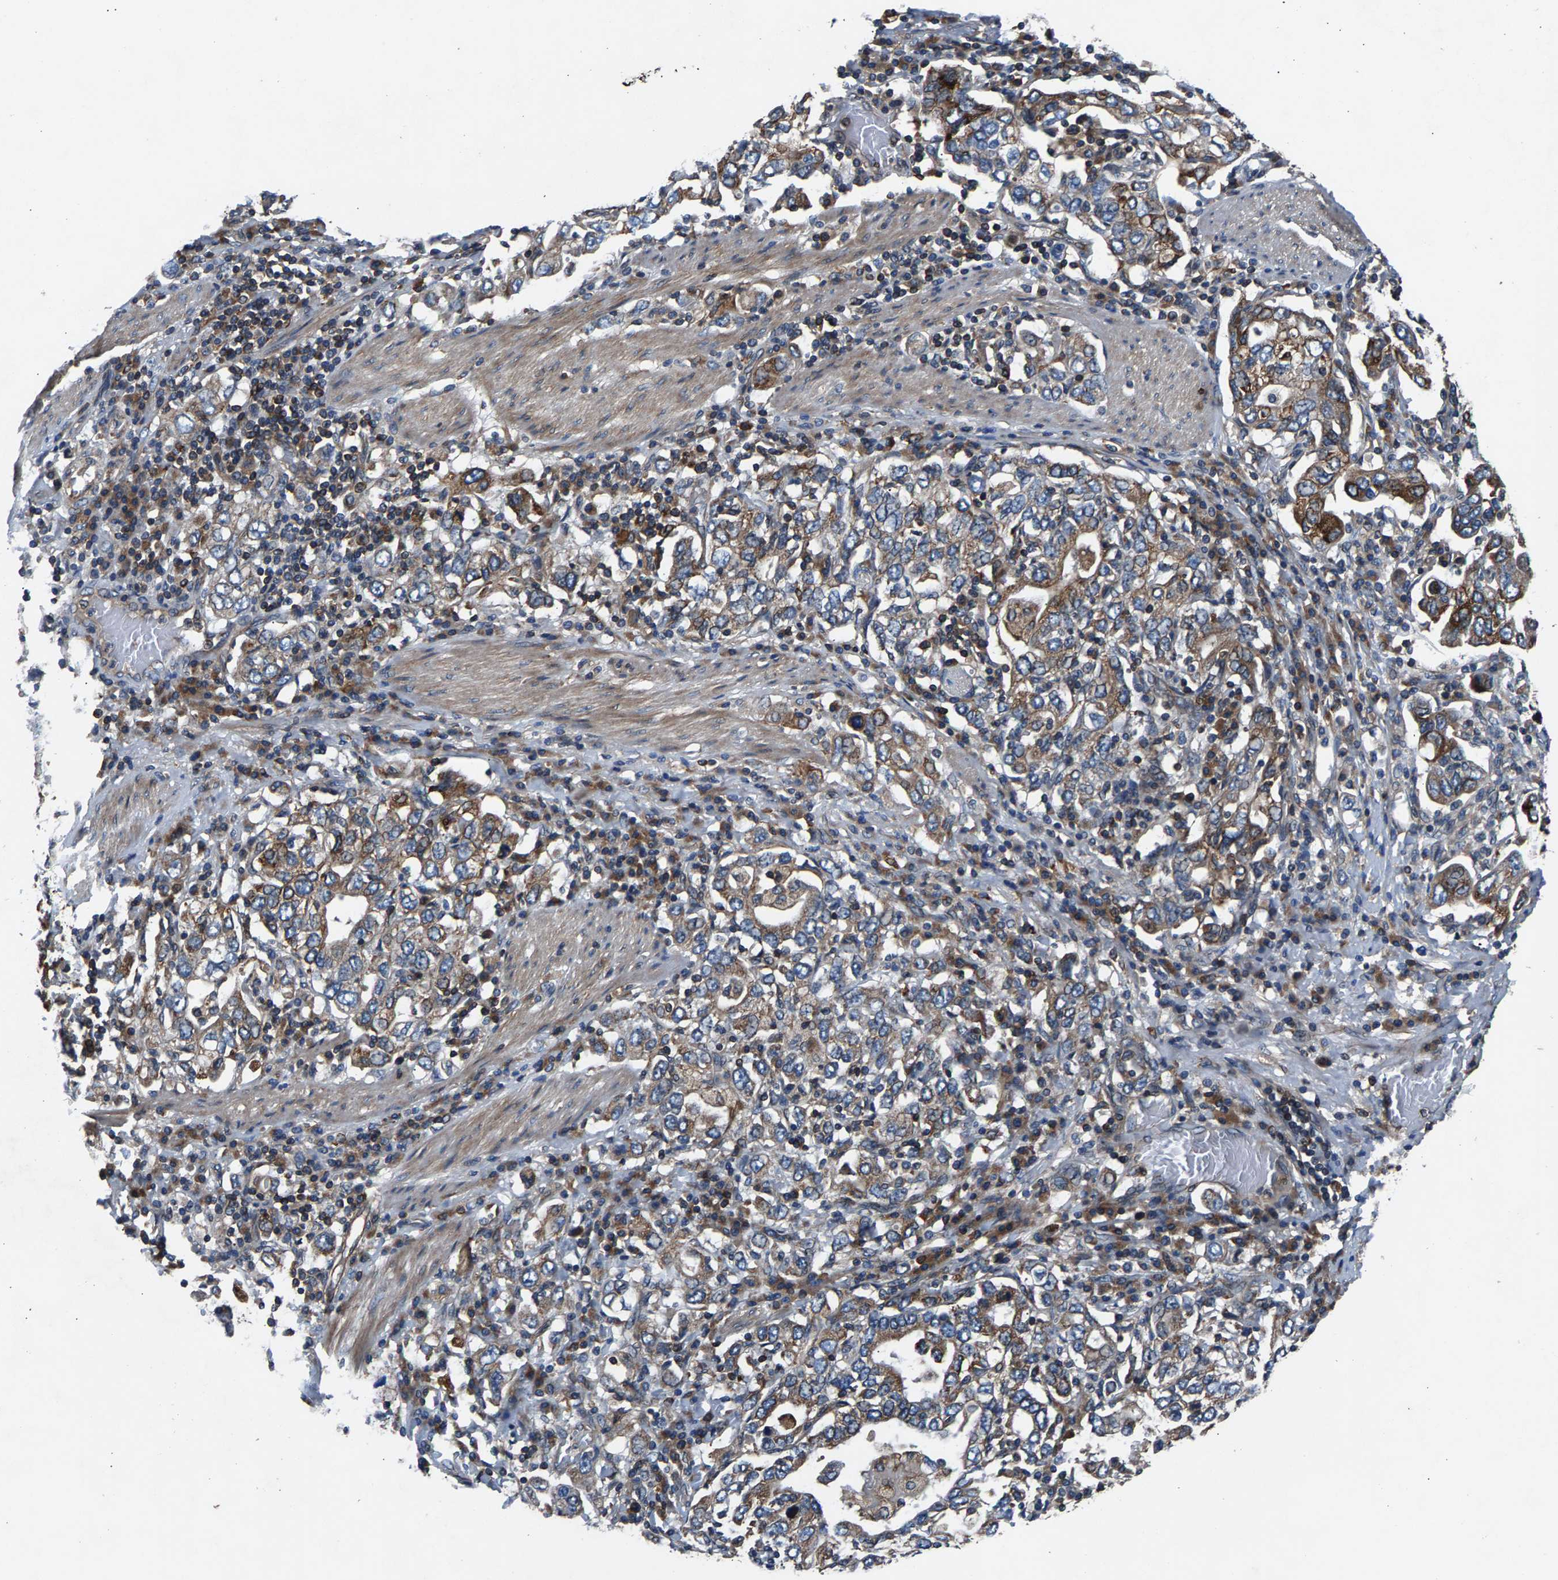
{"staining": {"intensity": "moderate", "quantity": "25%-75%", "location": "cytoplasmic/membranous"}, "tissue": "stomach cancer", "cell_type": "Tumor cells", "image_type": "cancer", "snomed": [{"axis": "morphology", "description": "Adenocarcinoma, NOS"}, {"axis": "topography", "description": "Stomach, upper"}], "caption": "Moderate cytoplasmic/membranous expression for a protein is seen in approximately 25%-75% of tumor cells of stomach cancer (adenocarcinoma) using immunohistochemistry.", "gene": "LPCAT1", "patient": {"sex": "male", "age": 62}}